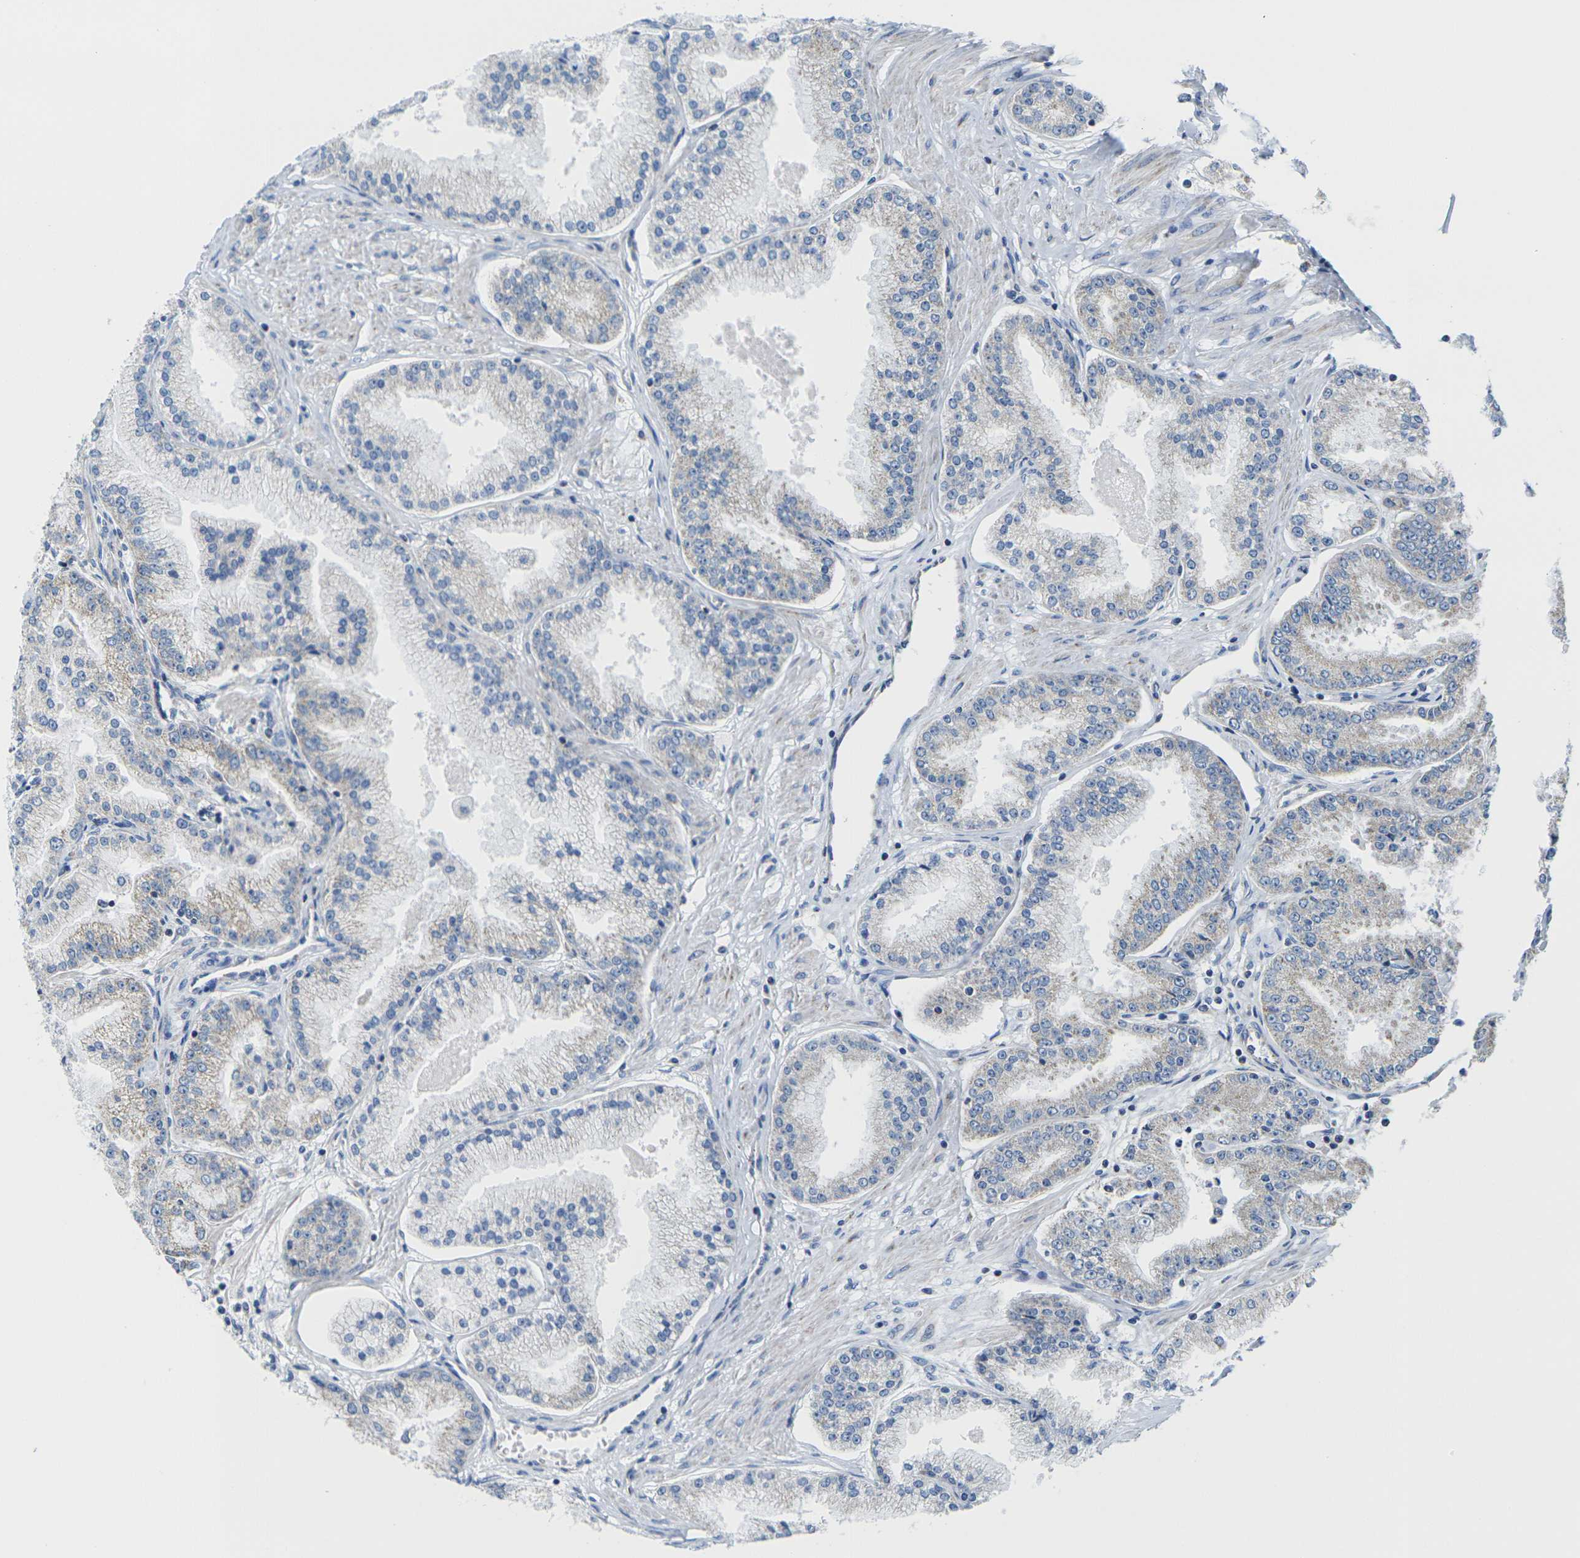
{"staining": {"intensity": "negative", "quantity": "none", "location": "none"}, "tissue": "prostate cancer", "cell_type": "Tumor cells", "image_type": "cancer", "snomed": [{"axis": "morphology", "description": "Adenocarcinoma, High grade"}, {"axis": "topography", "description": "Prostate"}], "caption": "Tumor cells show no significant protein positivity in prostate cancer (high-grade adenocarcinoma). Brightfield microscopy of IHC stained with DAB (3,3'-diaminobenzidine) (brown) and hematoxylin (blue), captured at high magnification.", "gene": "TMEM204", "patient": {"sex": "male", "age": 61}}